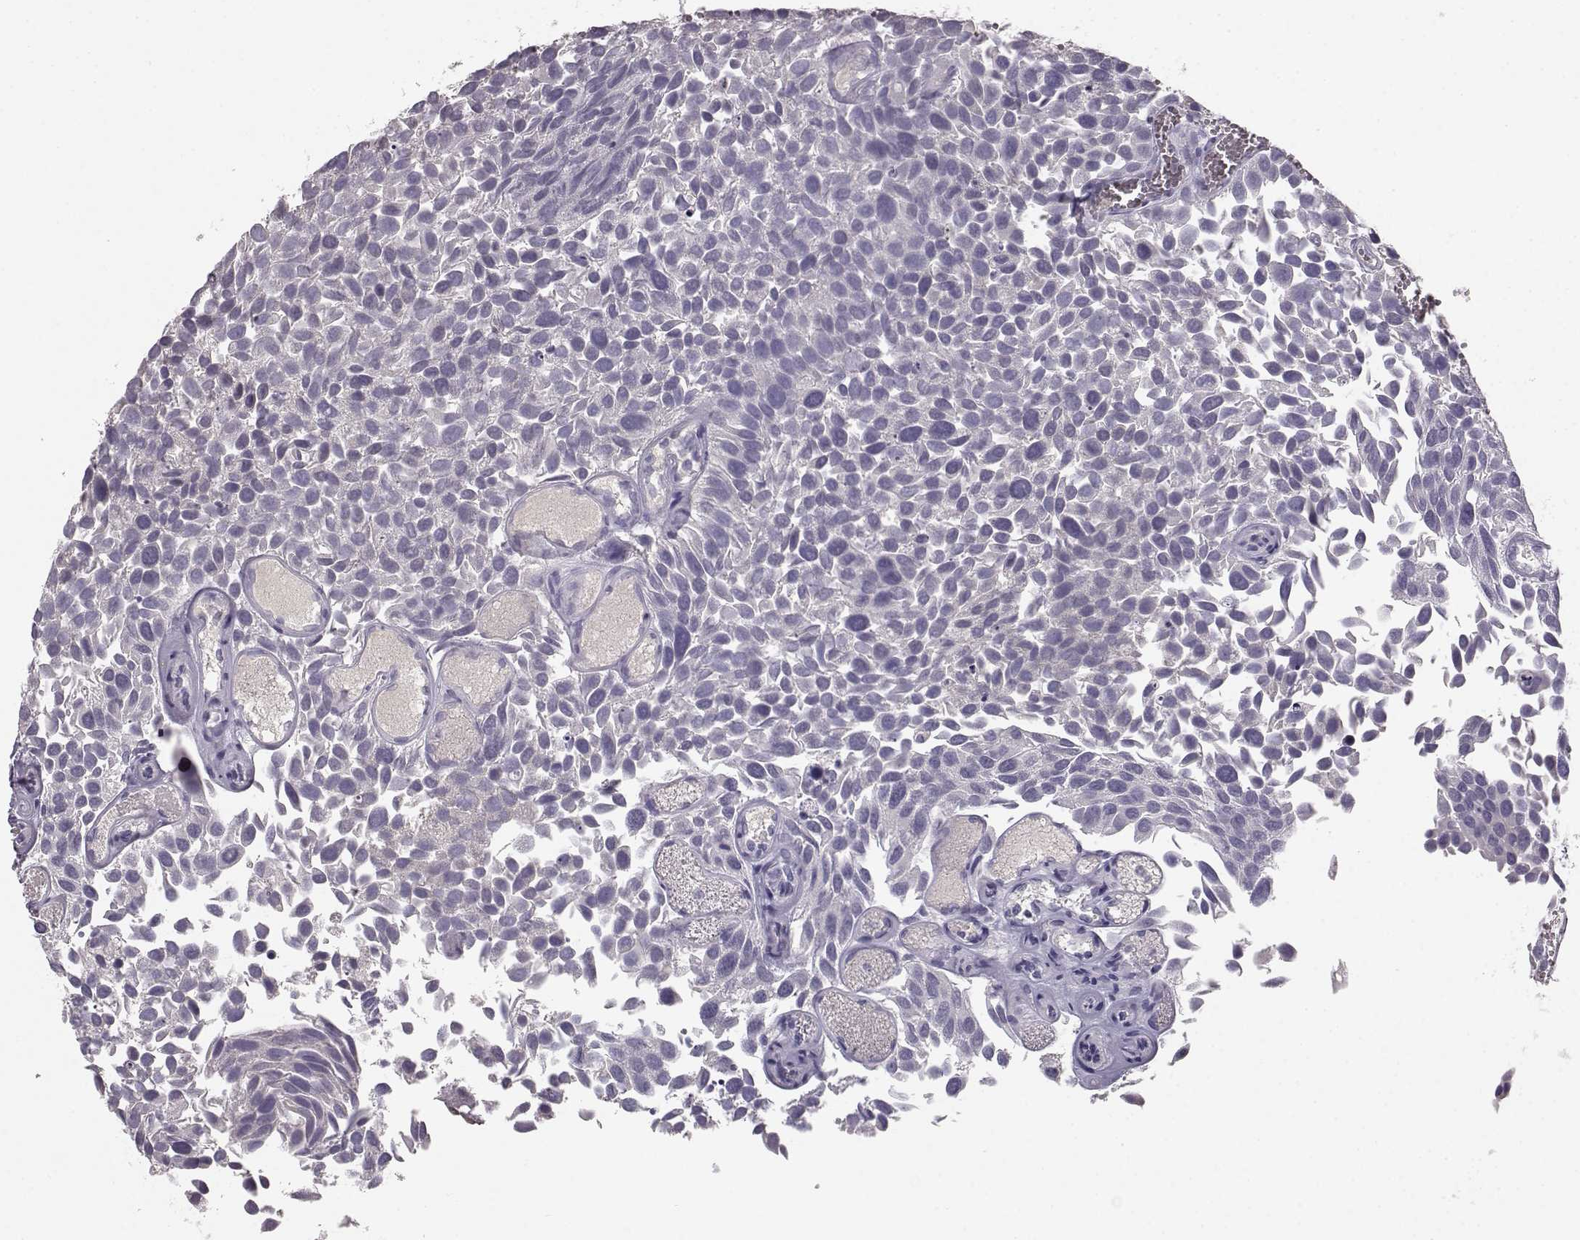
{"staining": {"intensity": "negative", "quantity": "none", "location": "none"}, "tissue": "urothelial cancer", "cell_type": "Tumor cells", "image_type": "cancer", "snomed": [{"axis": "morphology", "description": "Urothelial carcinoma, Low grade"}, {"axis": "topography", "description": "Urinary bladder"}], "caption": "The IHC histopathology image has no significant positivity in tumor cells of urothelial cancer tissue. (Brightfield microscopy of DAB (3,3'-diaminobenzidine) immunohistochemistry at high magnification).", "gene": "BFSP2", "patient": {"sex": "female", "age": 69}}